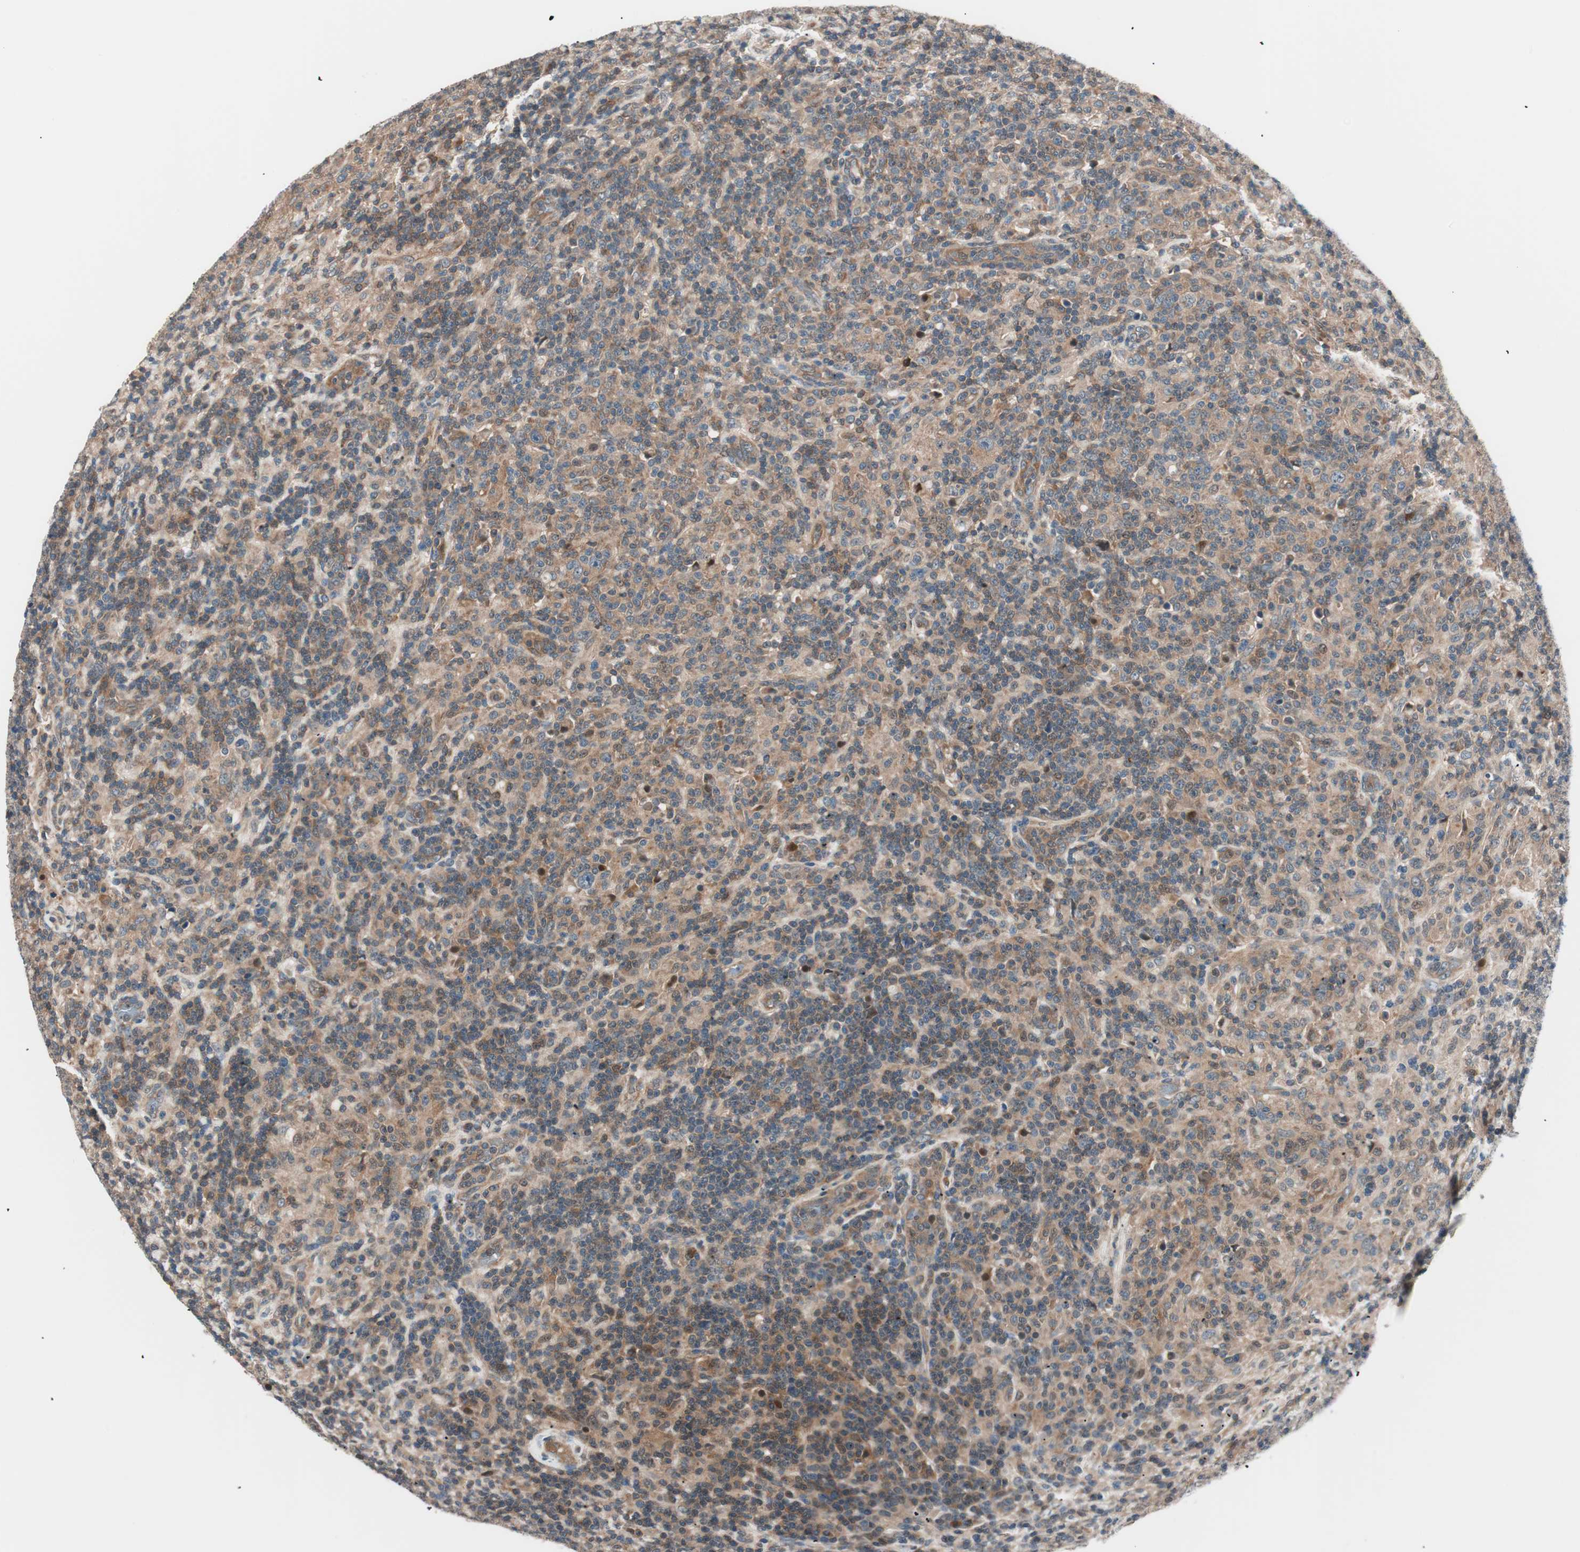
{"staining": {"intensity": "moderate", "quantity": ">75%", "location": "cytoplasmic/membranous"}, "tissue": "lymphoma", "cell_type": "Tumor cells", "image_type": "cancer", "snomed": [{"axis": "morphology", "description": "Hodgkin's disease, NOS"}, {"axis": "topography", "description": "Lymph node"}], "caption": "Tumor cells show medium levels of moderate cytoplasmic/membranous staining in about >75% of cells in human Hodgkin's disease.", "gene": "TSG101", "patient": {"sex": "male", "age": 70}}